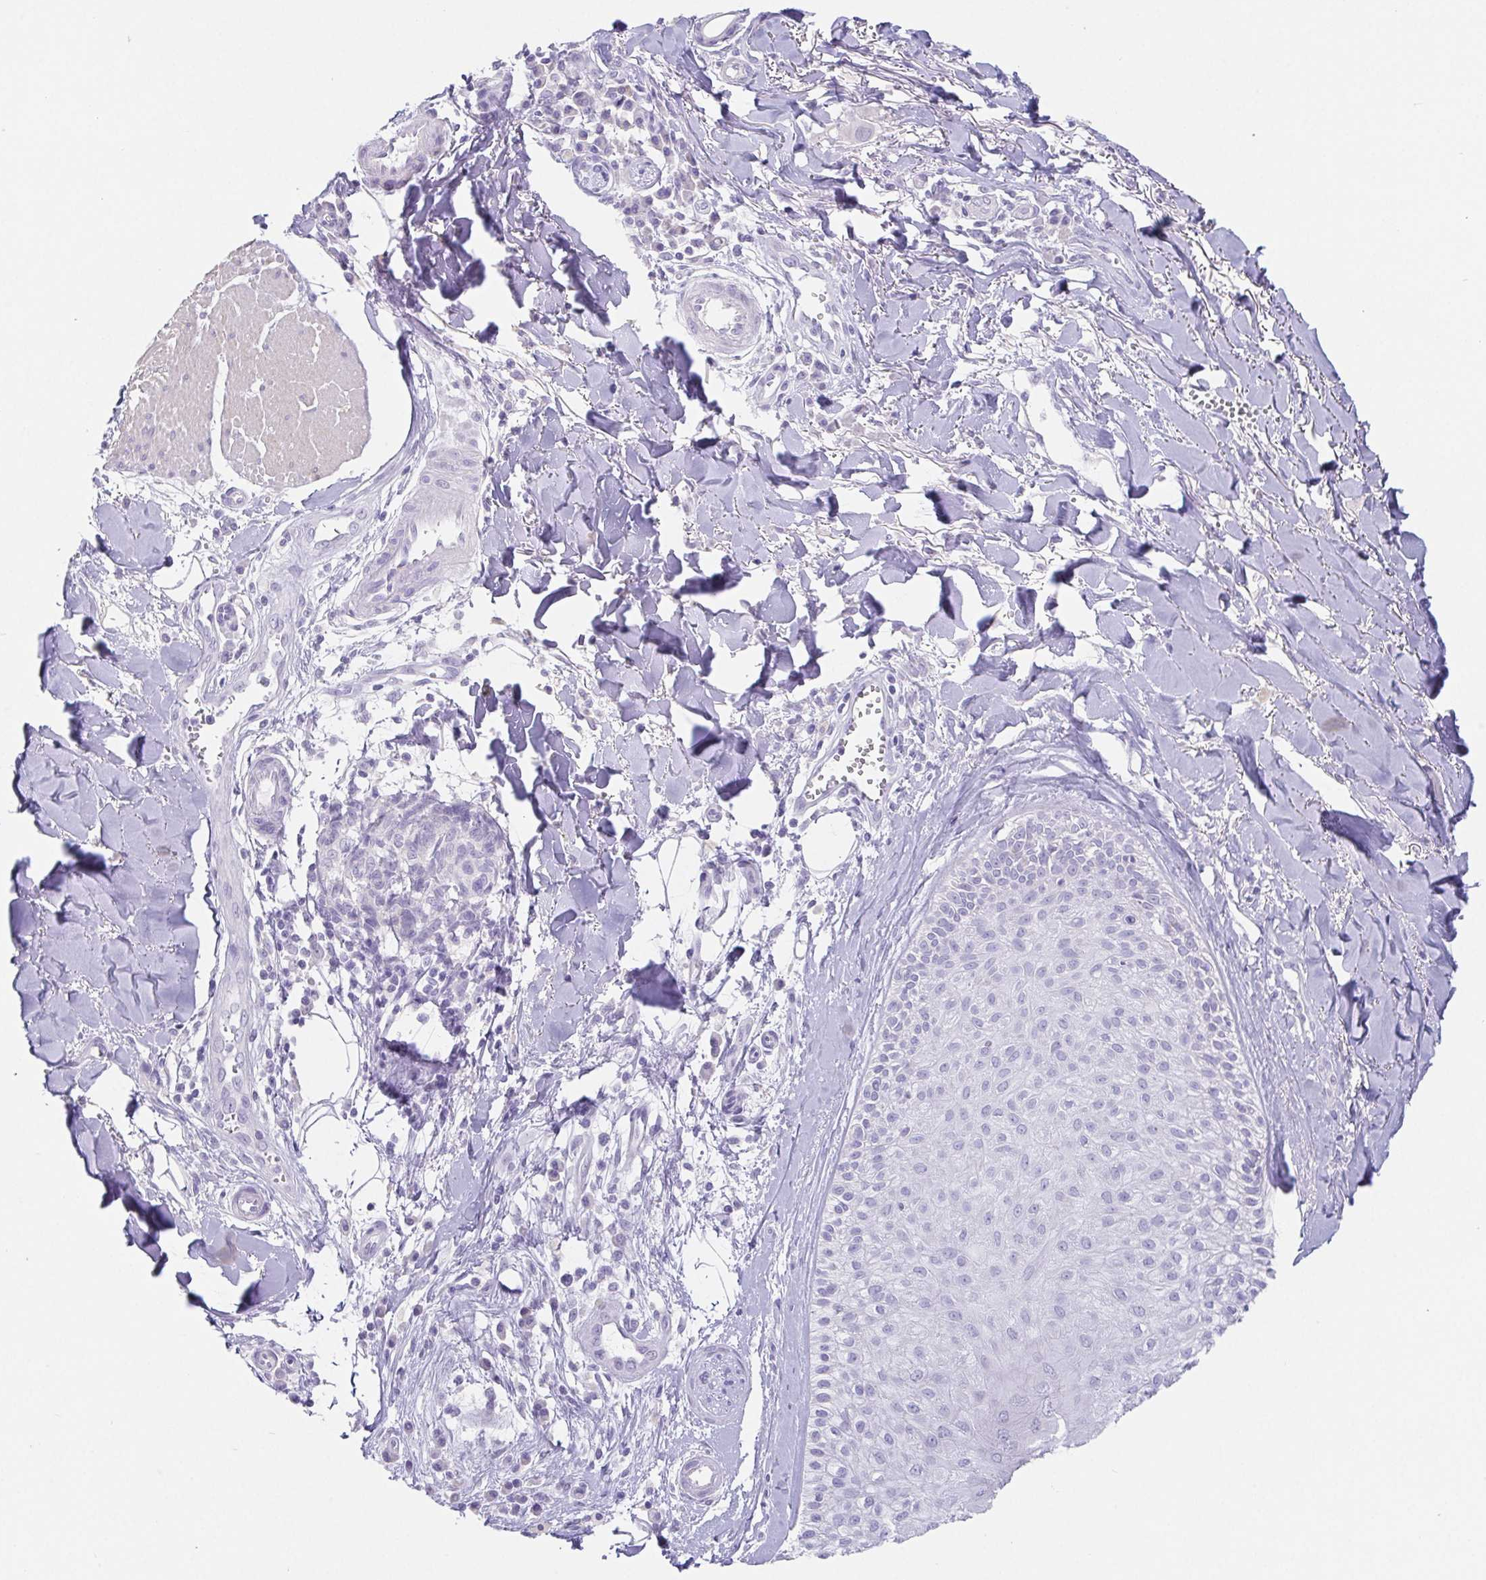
{"staining": {"intensity": "negative", "quantity": "none", "location": "none"}, "tissue": "melanoma", "cell_type": "Tumor cells", "image_type": "cancer", "snomed": [{"axis": "morphology", "description": "Malignant melanoma, NOS"}, {"axis": "topography", "description": "Skin"}], "caption": "A high-resolution photomicrograph shows IHC staining of melanoma, which reveals no significant staining in tumor cells. (Immunohistochemistry, brightfield microscopy, high magnification).", "gene": "HDGFL1", "patient": {"sex": "male", "age": 48}}